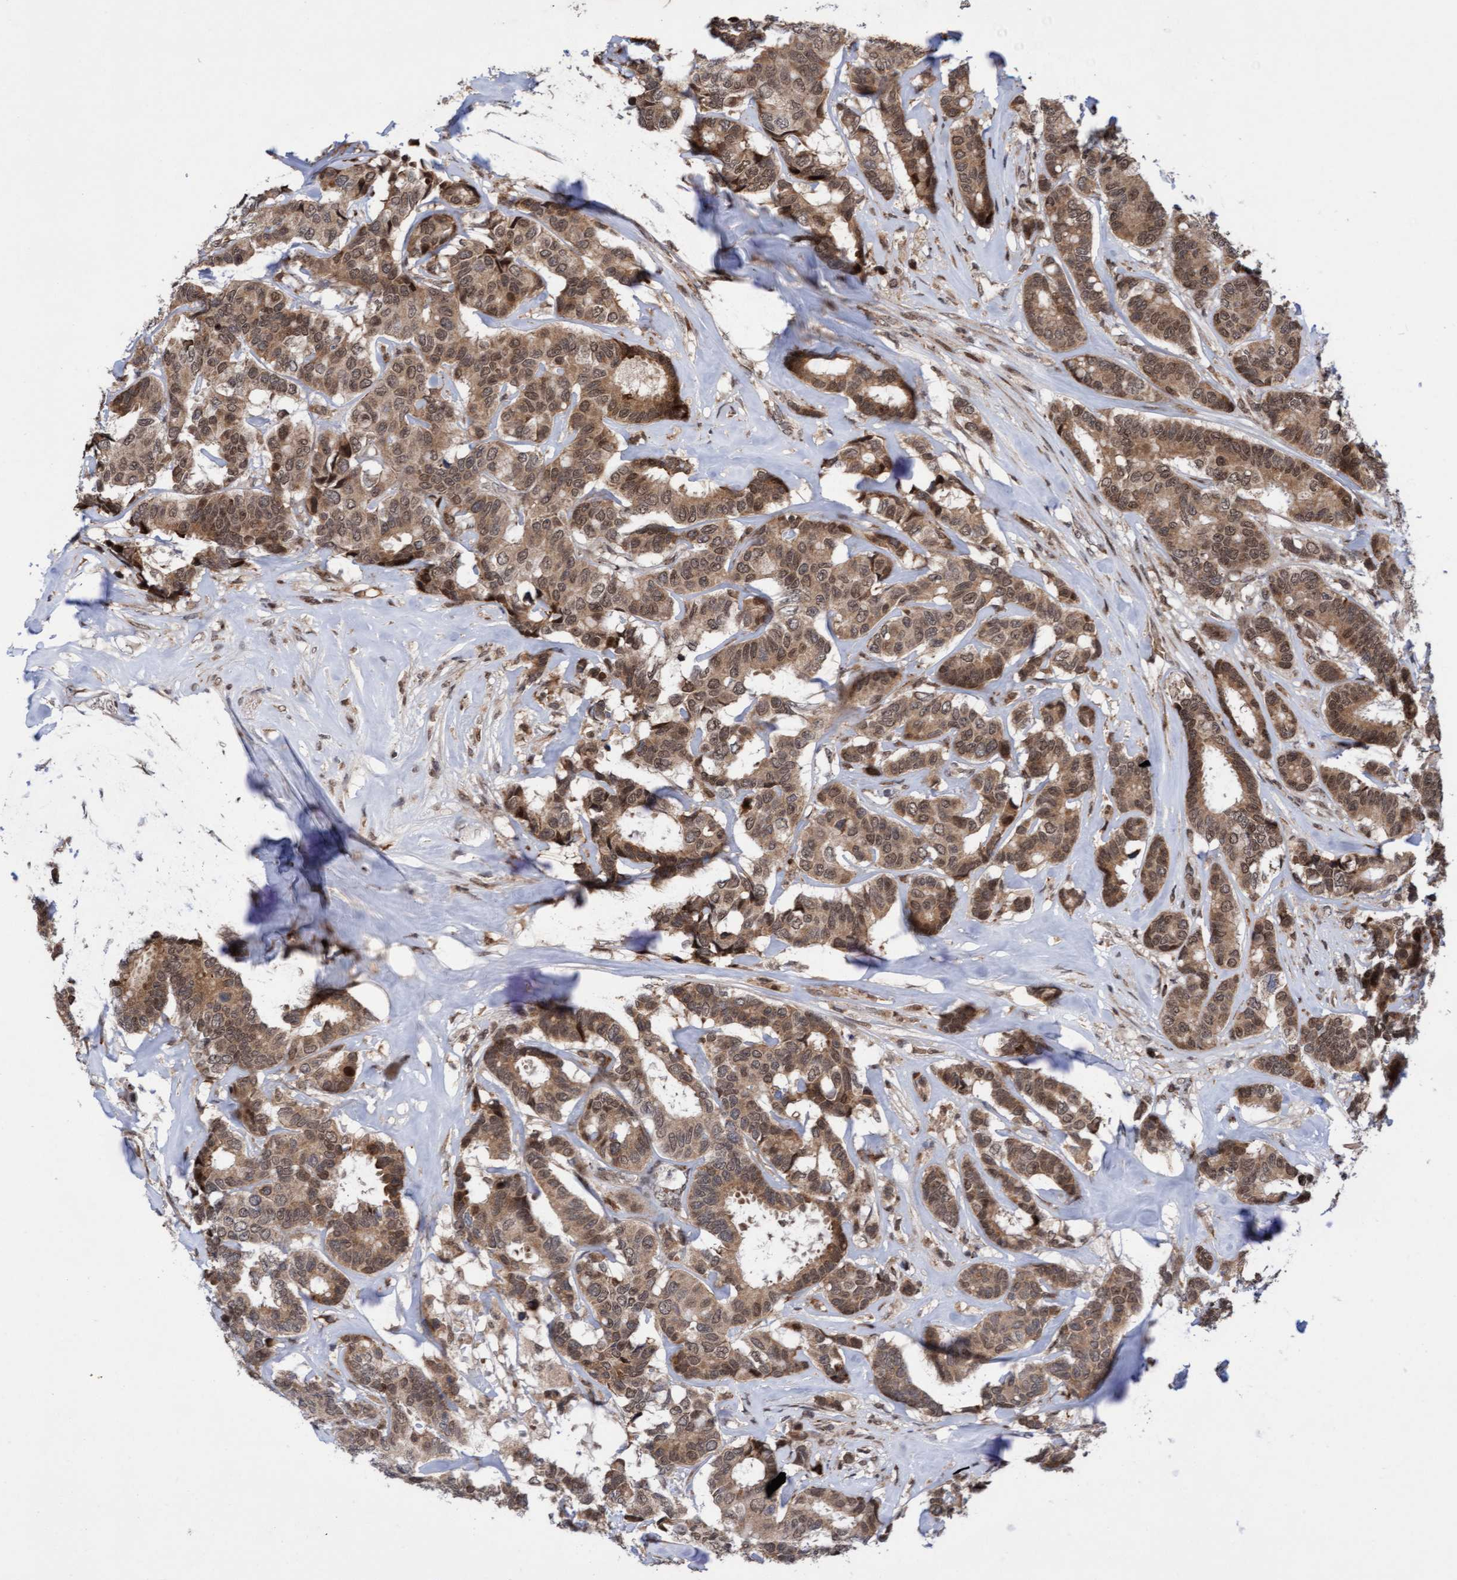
{"staining": {"intensity": "moderate", "quantity": ">75%", "location": "cytoplasmic/membranous,nuclear"}, "tissue": "breast cancer", "cell_type": "Tumor cells", "image_type": "cancer", "snomed": [{"axis": "morphology", "description": "Duct carcinoma"}, {"axis": "topography", "description": "Breast"}], "caption": "High-magnification brightfield microscopy of invasive ductal carcinoma (breast) stained with DAB (brown) and counterstained with hematoxylin (blue). tumor cells exhibit moderate cytoplasmic/membranous and nuclear expression is present in about>75% of cells.", "gene": "TANC2", "patient": {"sex": "female", "age": 87}}